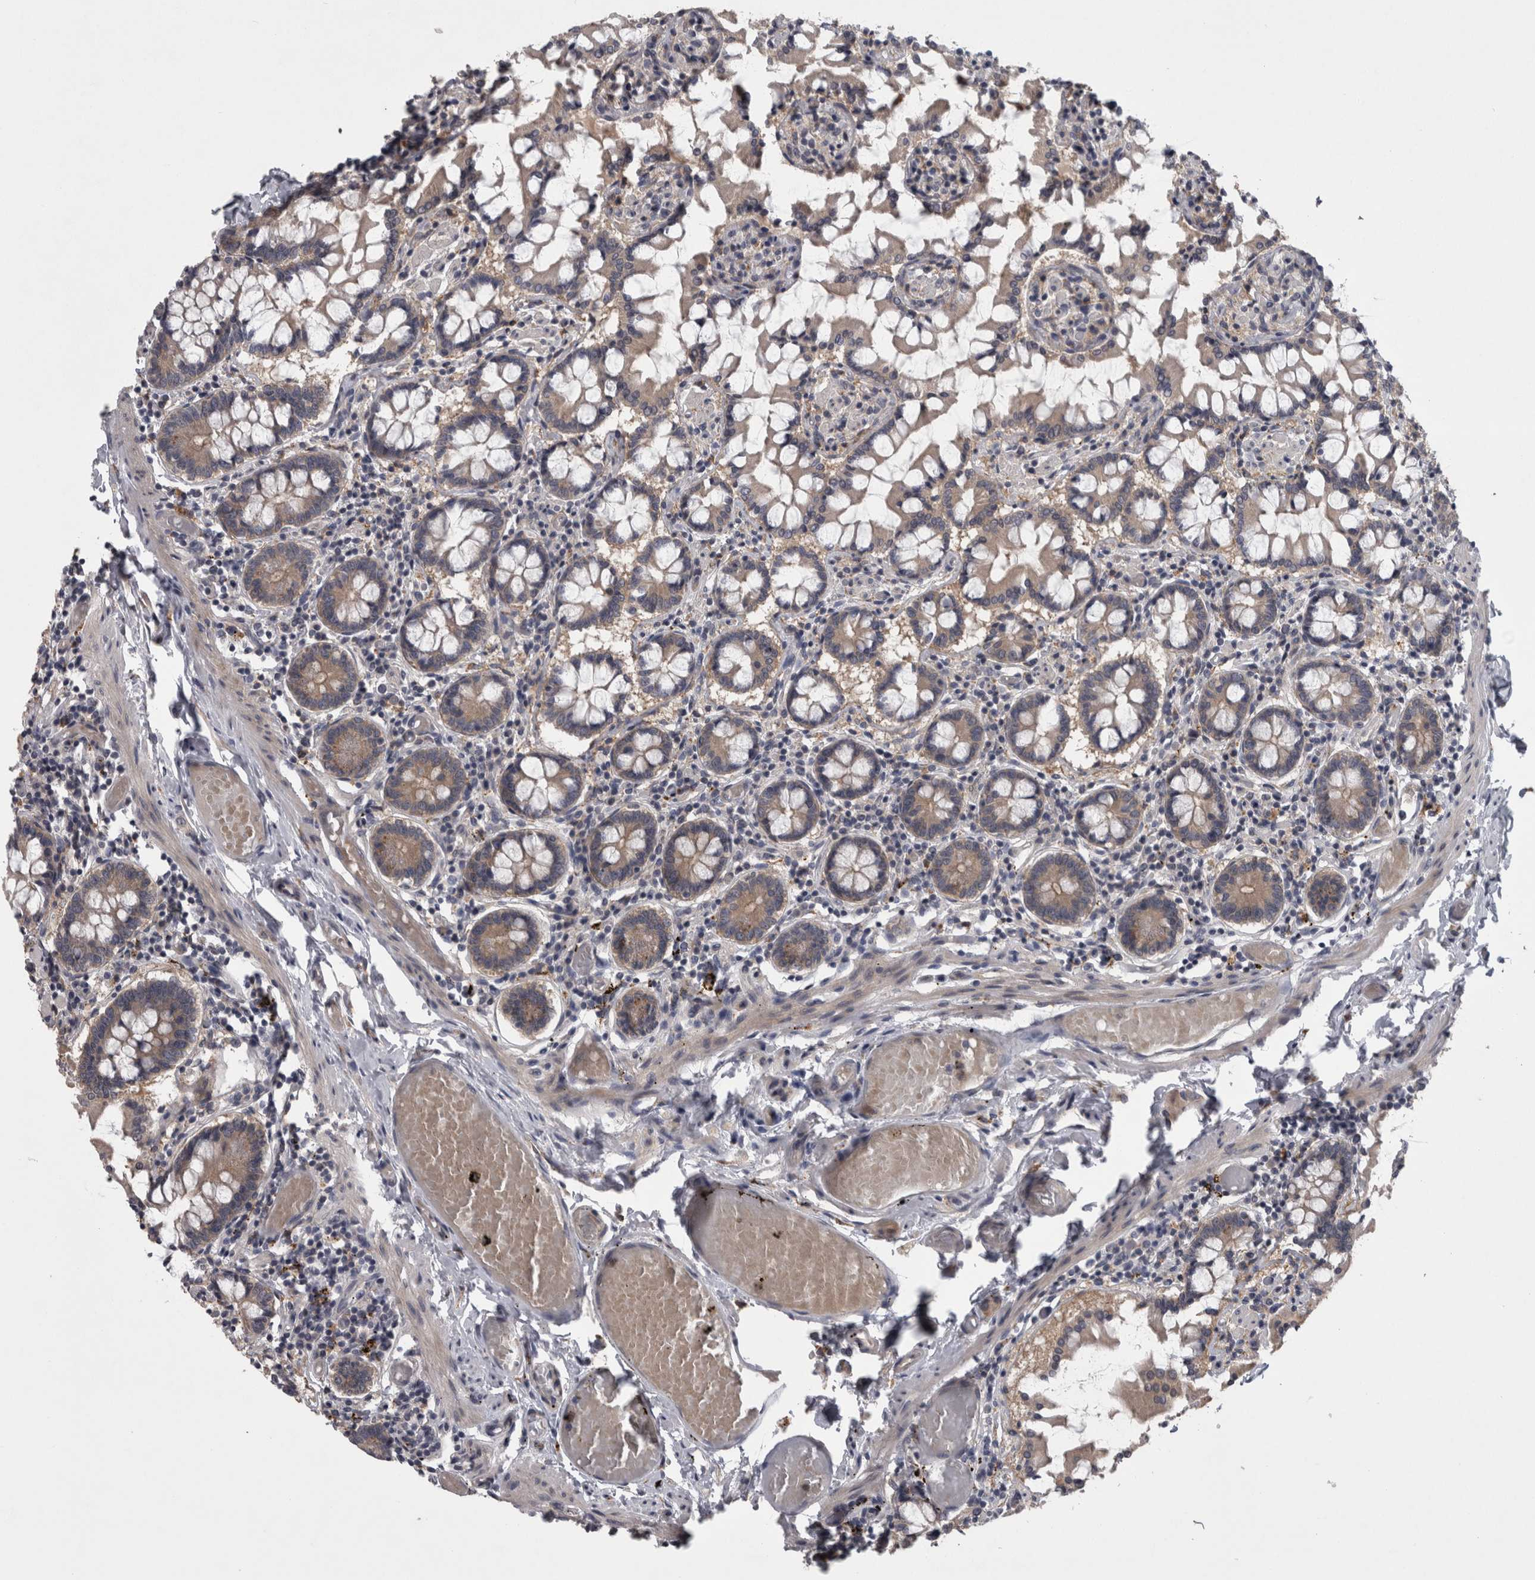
{"staining": {"intensity": "moderate", "quantity": "25%-75%", "location": "cytoplasmic/membranous"}, "tissue": "small intestine", "cell_type": "Glandular cells", "image_type": "normal", "snomed": [{"axis": "morphology", "description": "Normal tissue, NOS"}, {"axis": "topography", "description": "Small intestine"}], "caption": "IHC of benign small intestine exhibits medium levels of moderate cytoplasmic/membranous expression in about 25%-75% of glandular cells. (DAB IHC, brown staining for protein, blue staining for nuclei).", "gene": "PRKCI", "patient": {"sex": "male", "age": 41}}